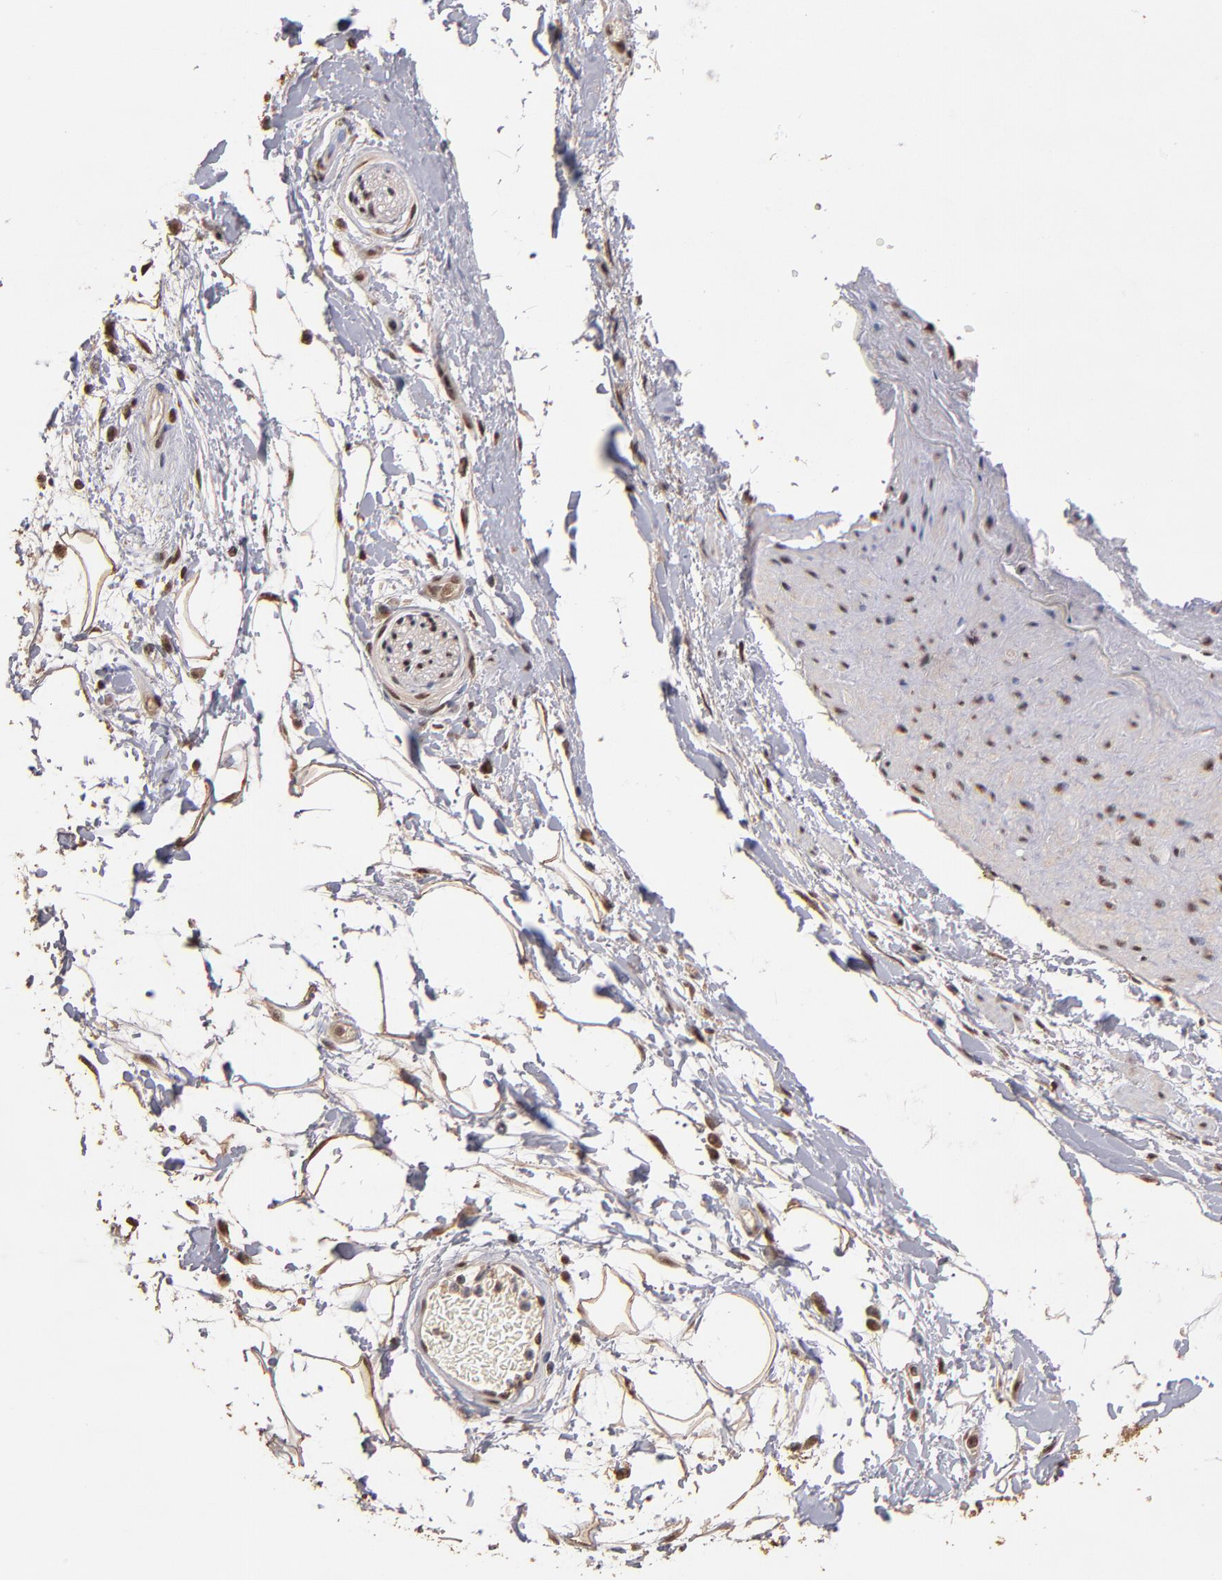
{"staining": {"intensity": "strong", "quantity": ">75%", "location": "cytoplasmic/membranous"}, "tissue": "adipose tissue", "cell_type": "Adipocytes", "image_type": "normal", "snomed": [{"axis": "morphology", "description": "Normal tissue, NOS"}, {"axis": "topography", "description": "Soft tissue"}], "caption": "This image reveals immunohistochemistry (IHC) staining of unremarkable adipose tissue, with high strong cytoplasmic/membranous staining in about >75% of adipocytes.", "gene": "EAPP", "patient": {"sex": "male", "age": 72}}